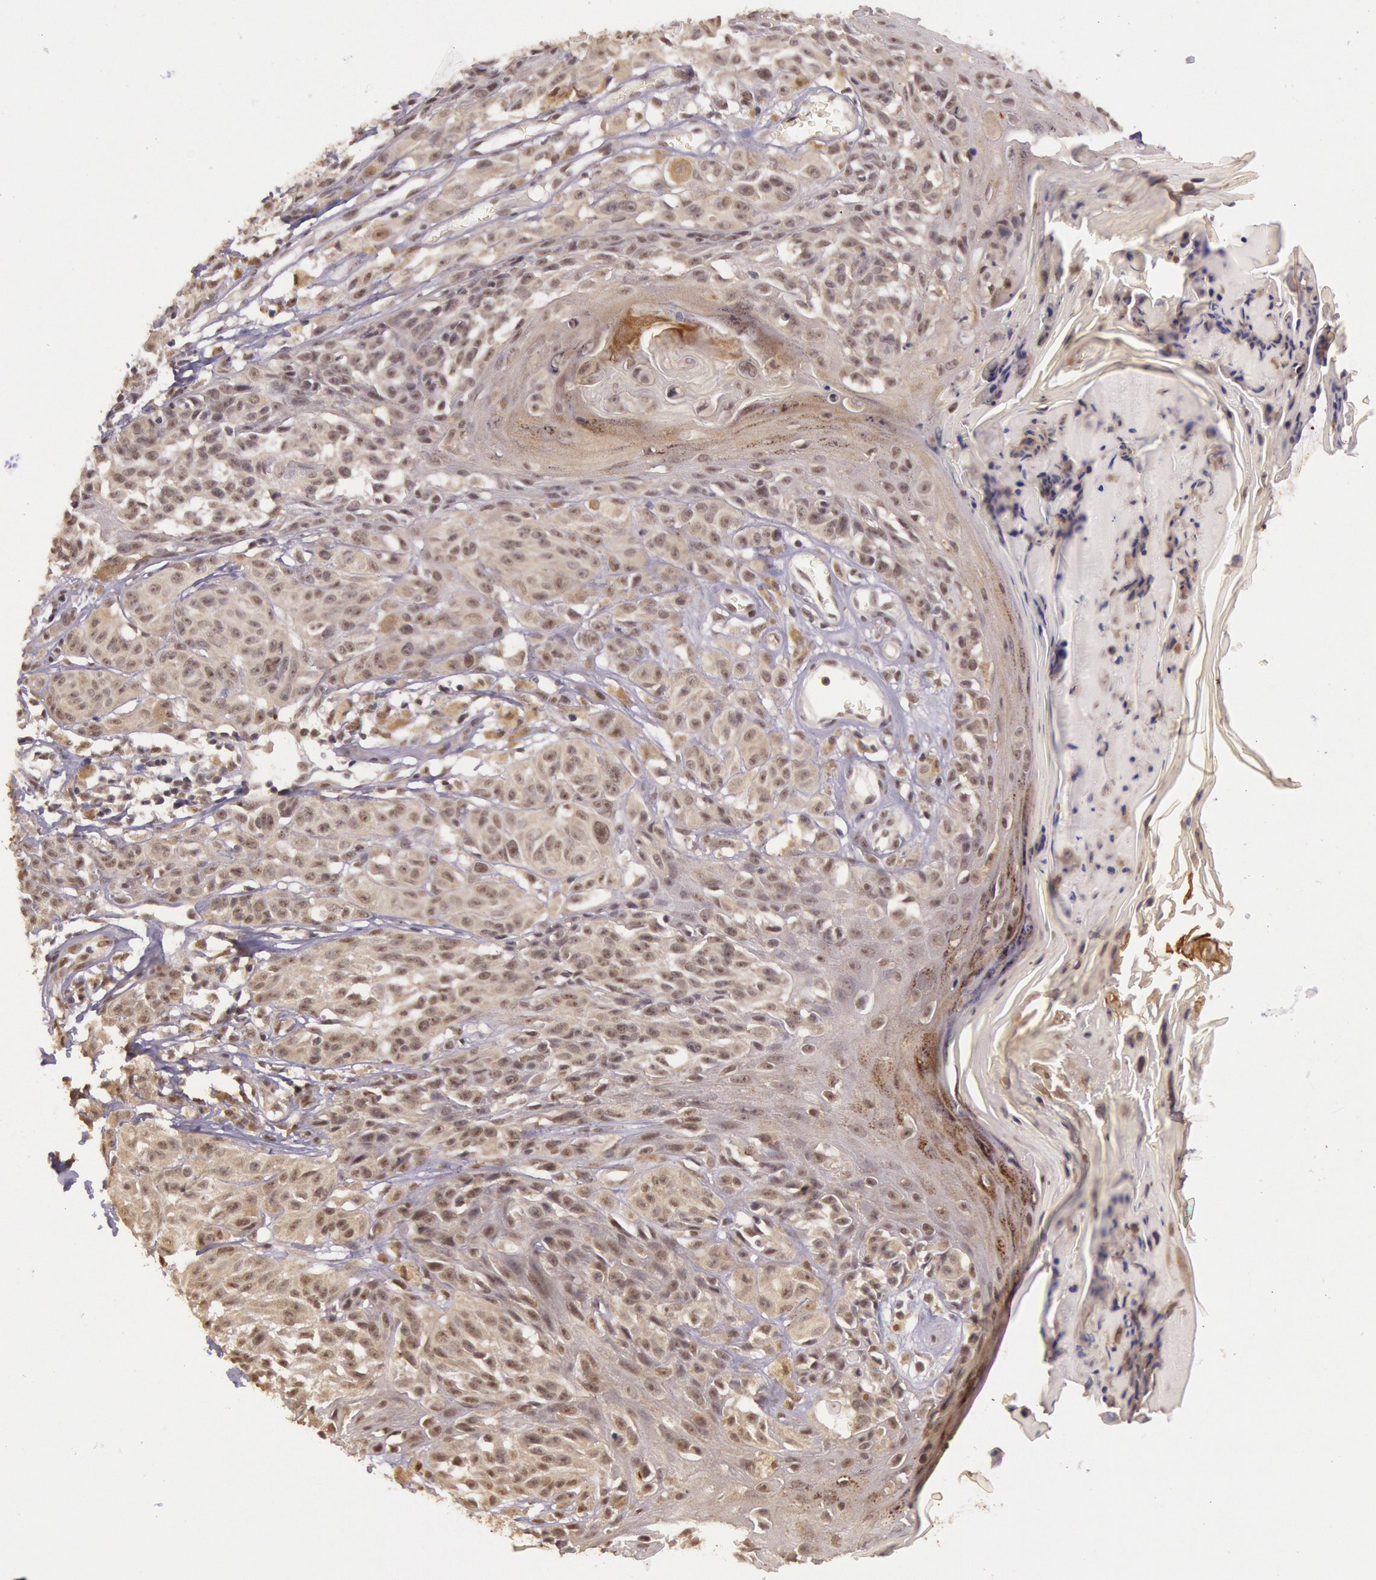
{"staining": {"intensity": "moderate", "quantity": ">75%", "location": "cytoplasmic/membranous"}, "tissue": "melanoma", "cell_type": "Tumor cells", "image_type": "cancer", "snomed": [{"axis": "morphology", "description": "Malignant melanoma, NOS"}, {"axis": "topography", "description": "Skin"}], "caption": "Immunohistochemistry (IHC) staining of malignant melanoma, which exhibits medium levels of moderate cytoplasmic/membranous staining in approximately >75% of tumor cells indicating moderate cytoplasmic/membranous protein positivity. The staining was performed using DAB (3,3'-diaminobenzidine) (brown) for protein detection and nuclei were counterstained in hematoxylin (blue).", "gene": "RTL10", "patient": {"sex": "female", "age": 77}}